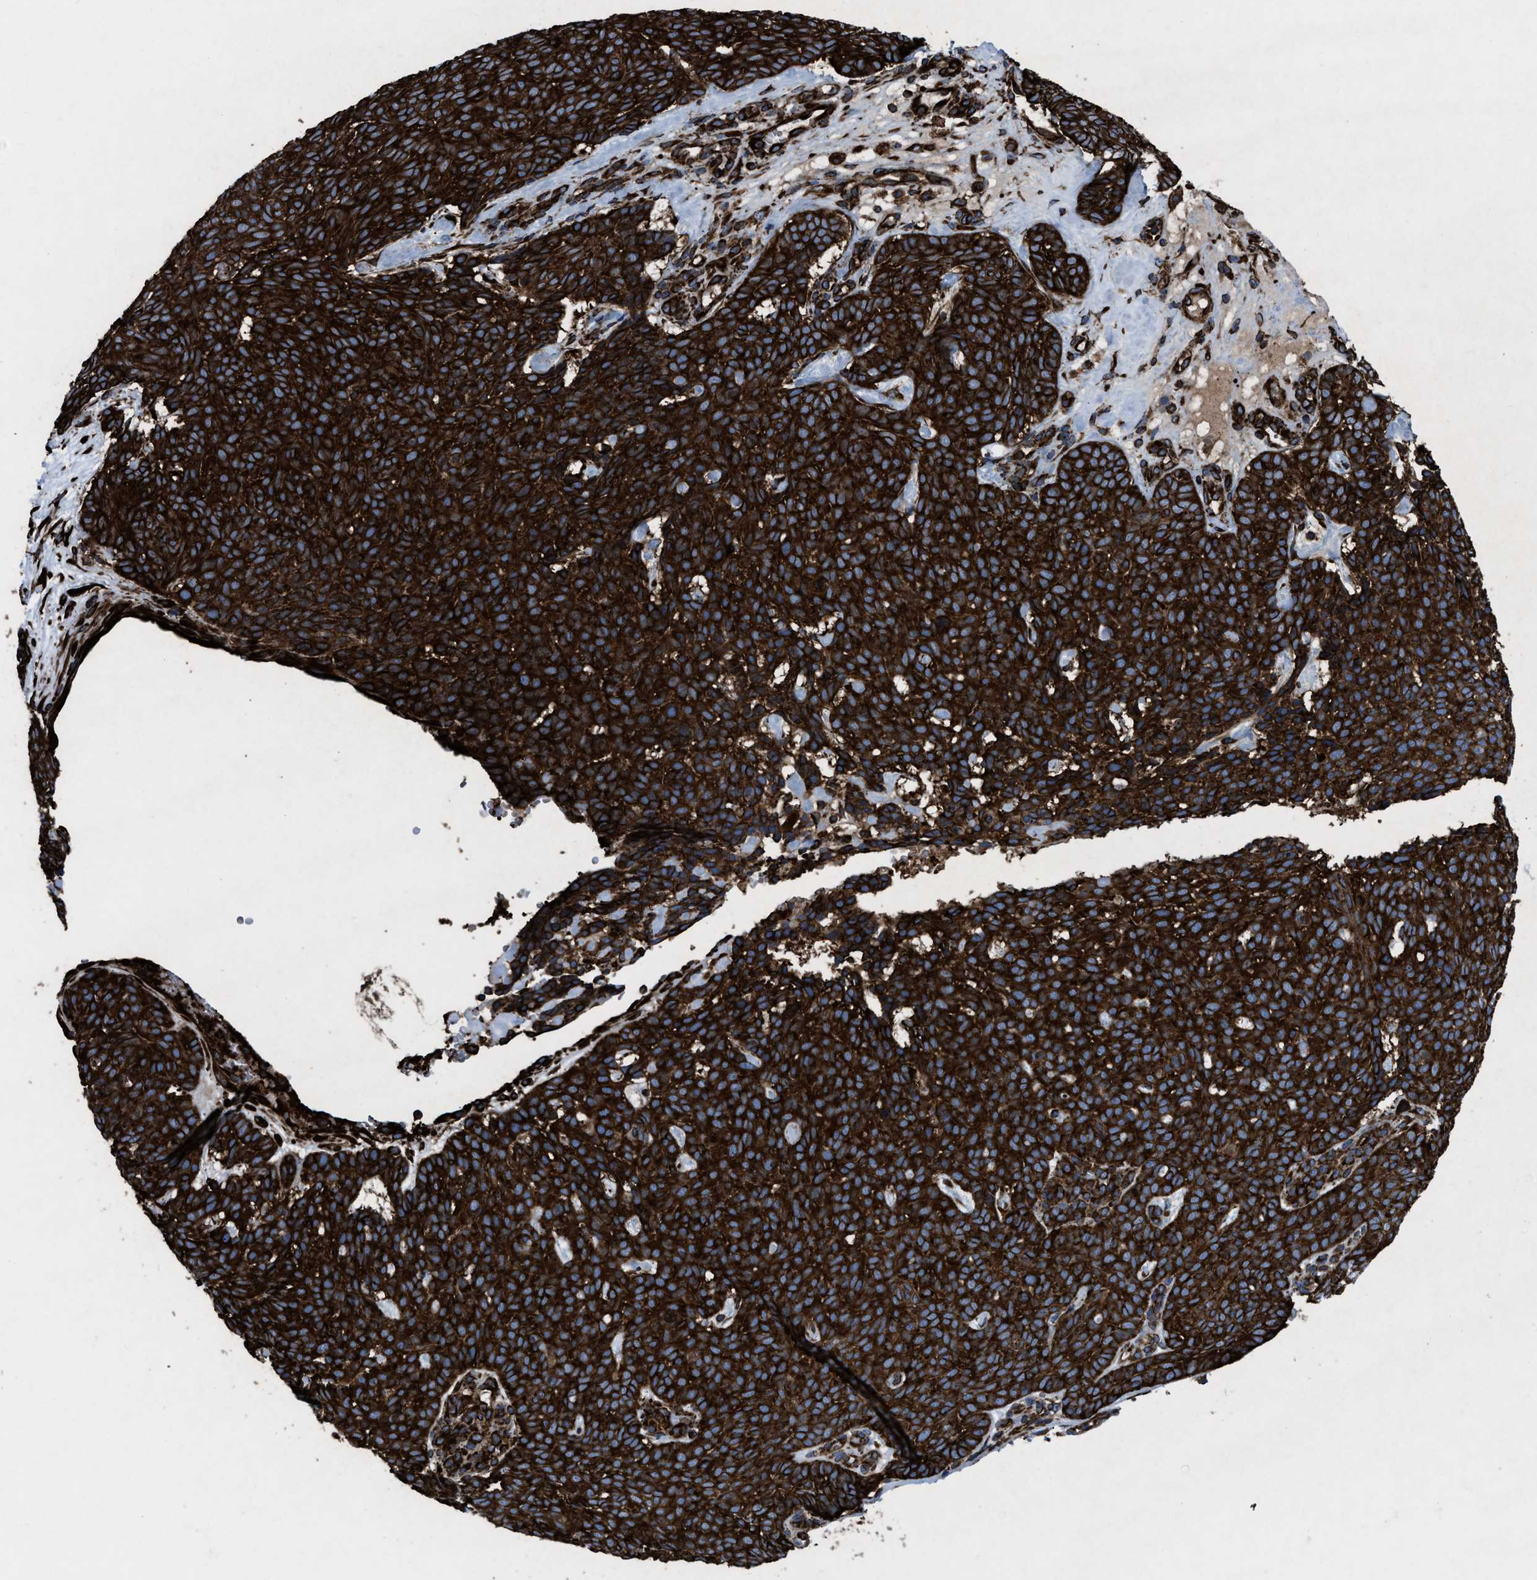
{"staining": {"intensity": "strong", "quantity": ">75%", "location": "cytoplasmic/membranous"}, "tissue": "skin cancer", "cell_type": "Tumor cells", "image_type": "cancer", "snomed": [{"axis": "morphology", "description": "Basal cell carcinoma"}, {"axis": "topography", "description": "Skin"}], "caption": "IHC (DAB (3,3'-diaminobenzidine)) staining of human skin cancer (basal cell carcinoma) demonstrates strong cytoplasmic/membranous protein positivity in about >75% of tumor cells. The staining is performed using DAB (3,3'-diaminobenzidine) brown chromogen to label protein expression. The nuclei are counter-stained blue using hematoxylin.", "gene": "CAPRIN1", "patient": {"sex": "male", "age": 61}}